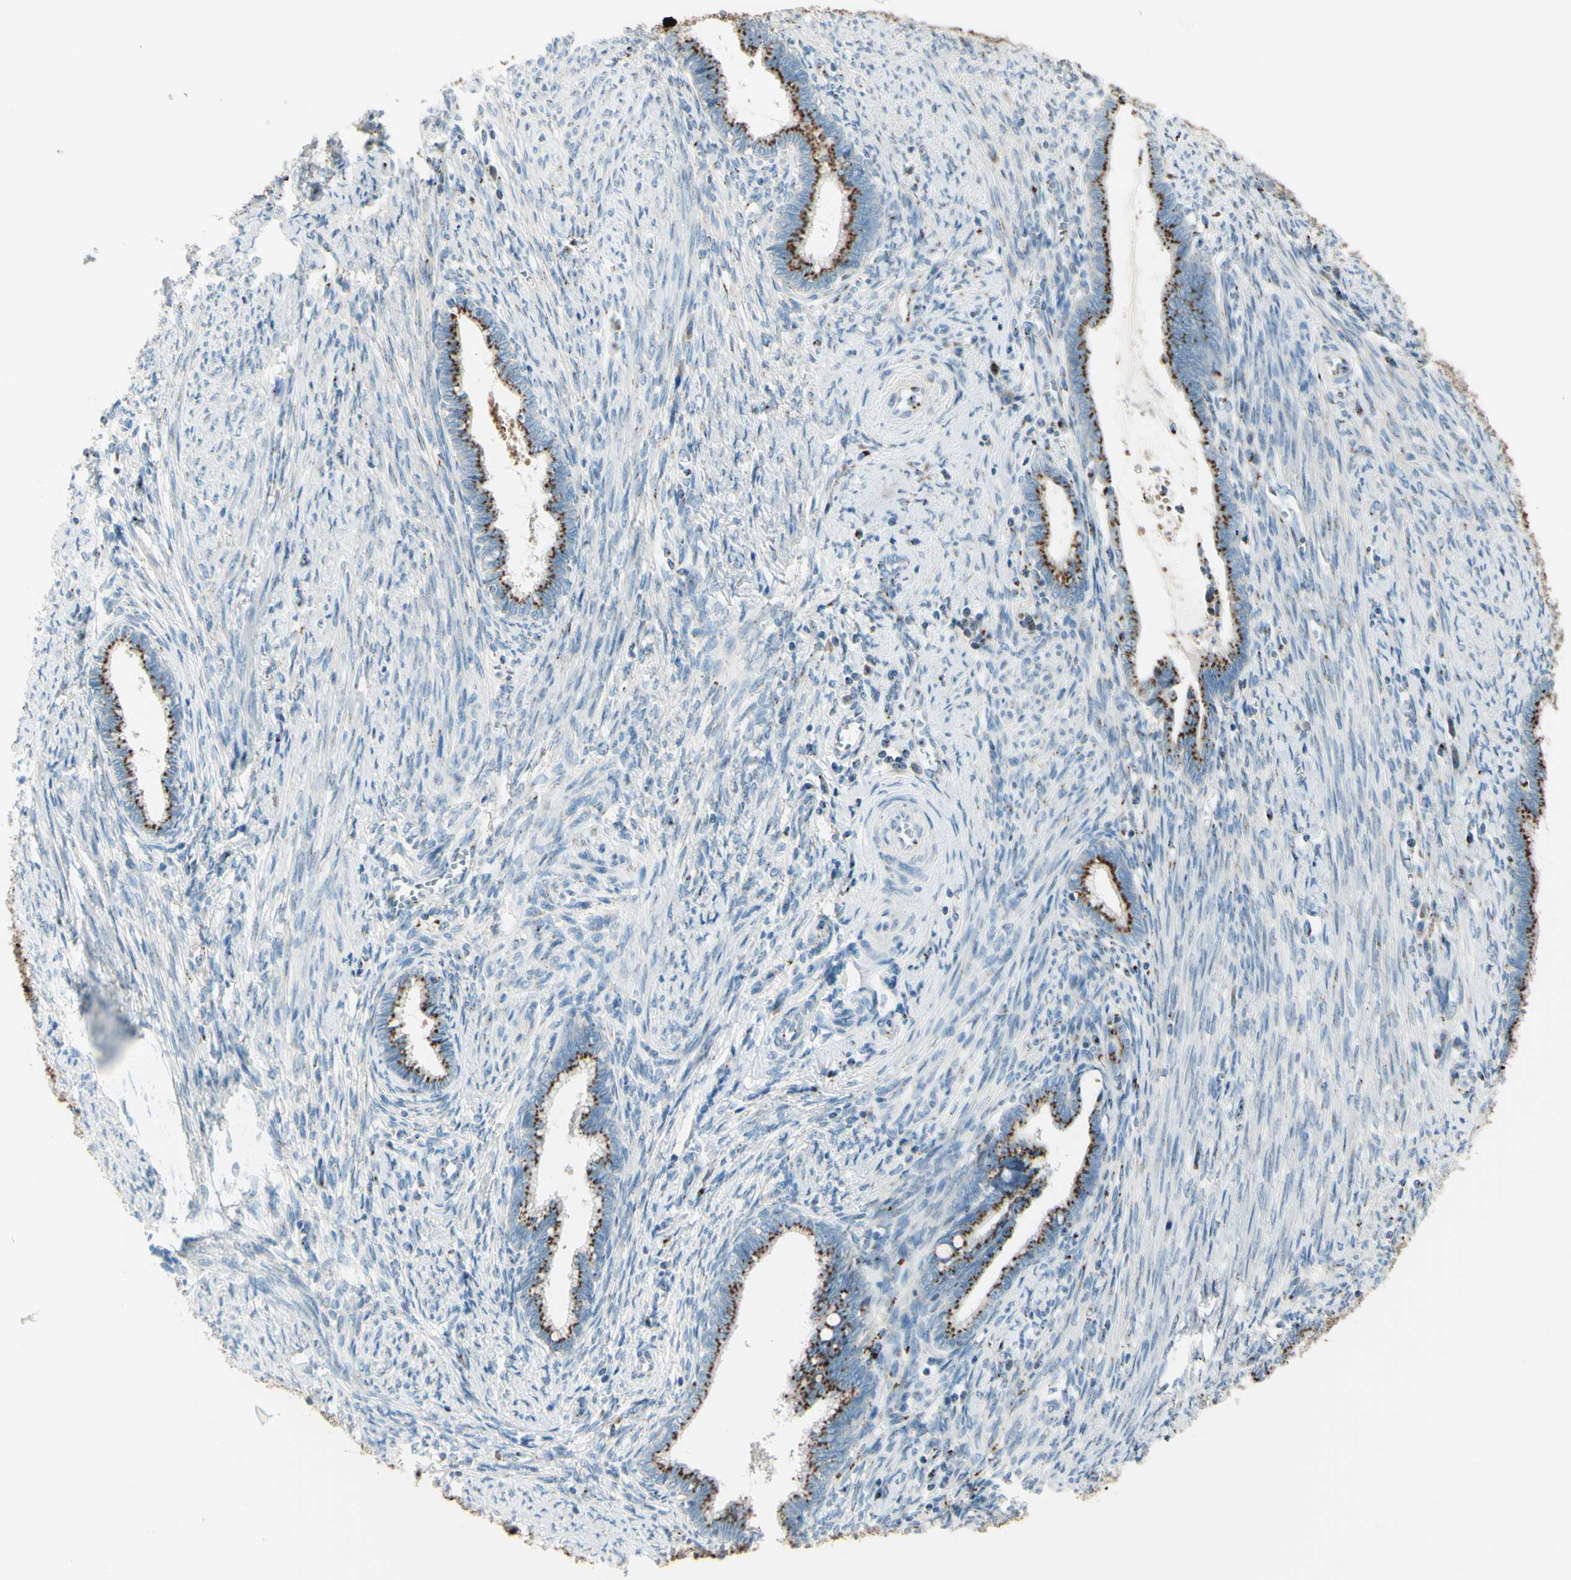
{"staining": {"intensity": "strong", "quantity": ">75%", "location": "cytoplasmic/membranous"}, "tissue": "cervical cancer", "cell_type": "Tumor cells", "image_type": "cancer", "snomed": [{"axis": "morphology", "description": "Adenocarcinoma, NOS"}, {"axis": "topography", "description": "Cervix"}], "caption": "The photomicrograph demonstrates immunohistochemical staining of cervical cancer (adenocarcinoma). There is strong cytoplasmic/membranous expression is appreciated in approximately >75% of tumor cells.", "gene": "B4GALT1", "patient": {"sex": "female", "age": 44}}